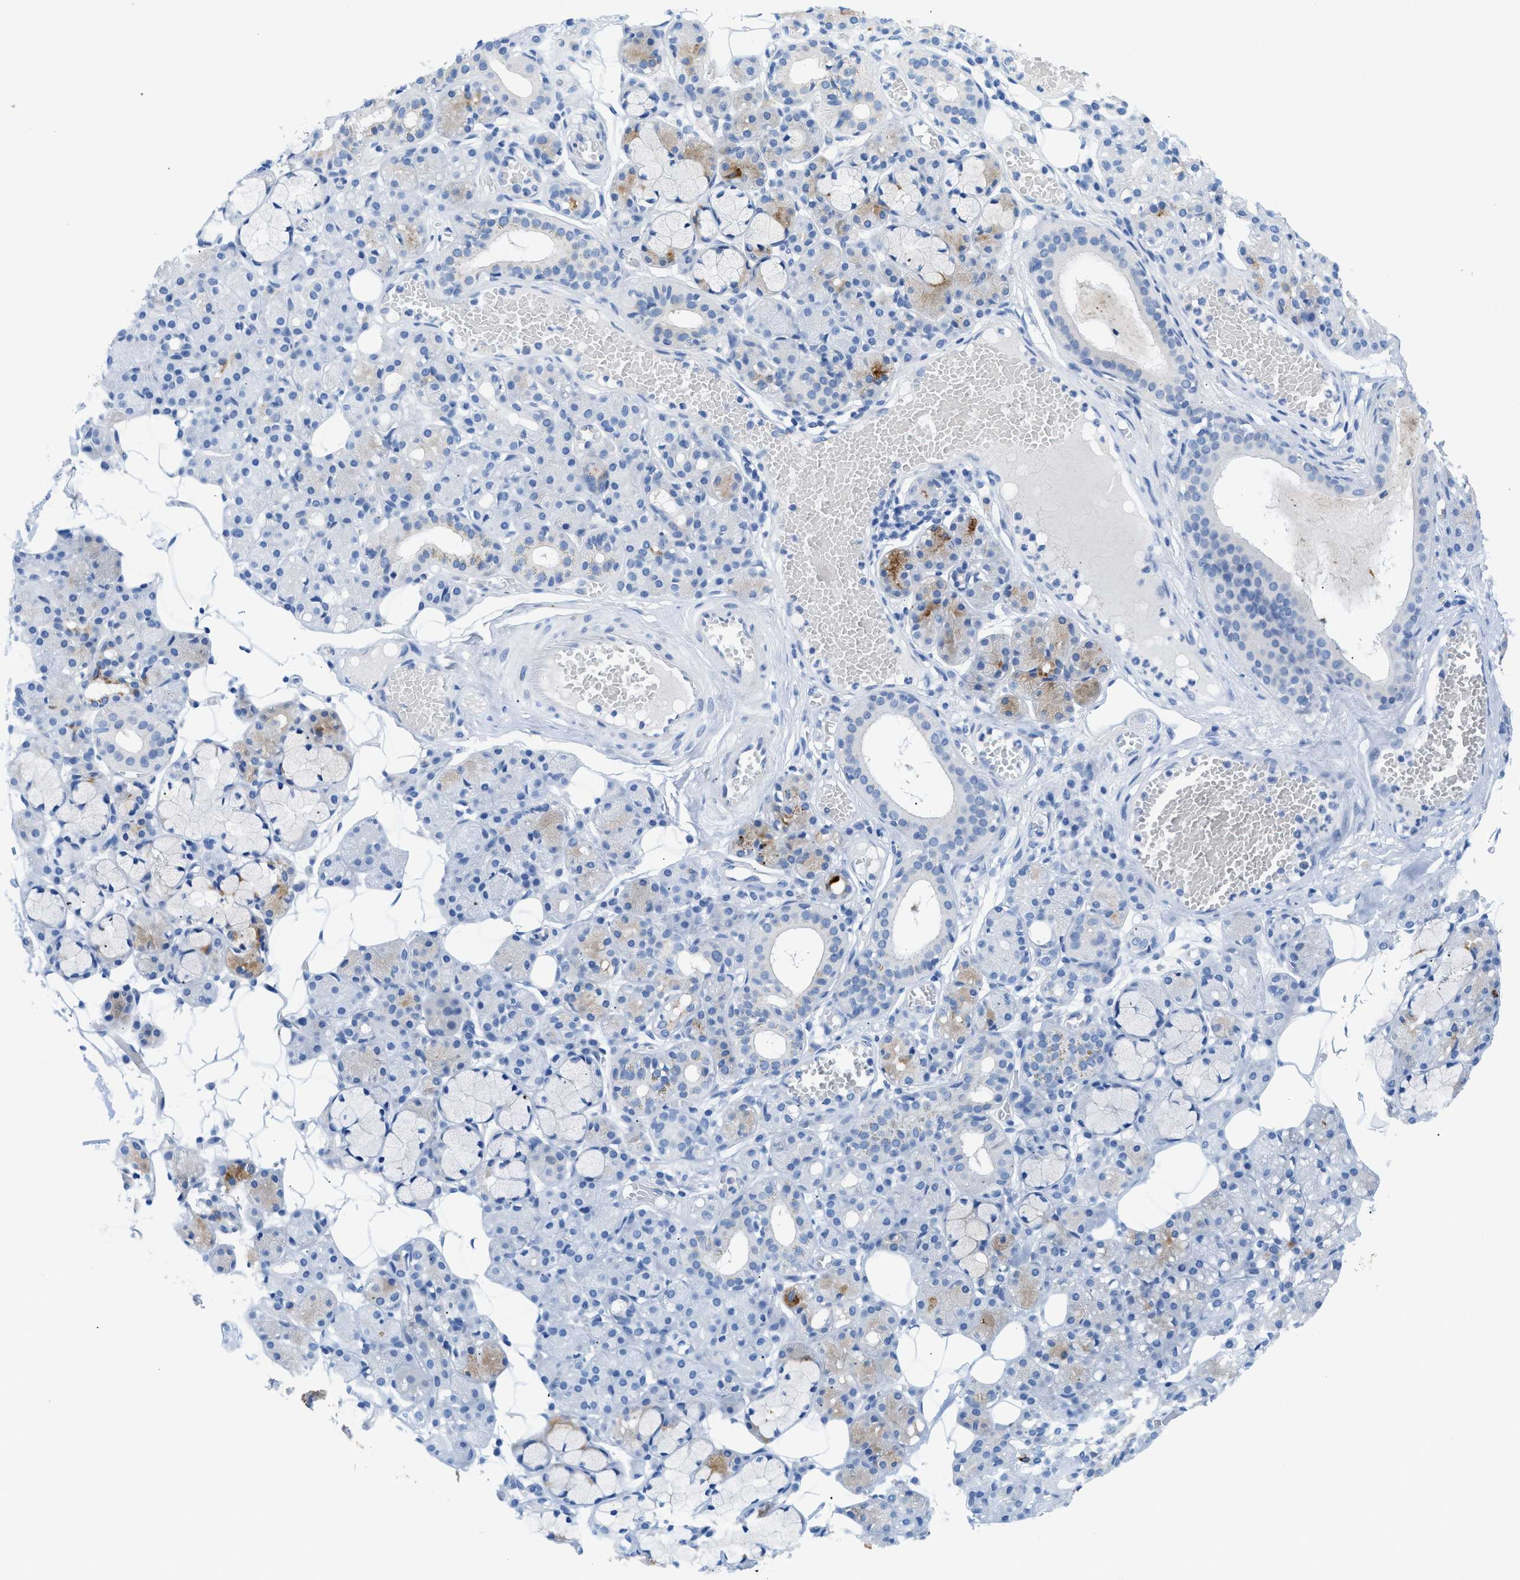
{"staining": {"intensity": "weak", "quantity": "25%-75%", "location": "cytoplasmic/membranous"}, "tissue": "salivary gland", "cell_type": "Glandular cells", "image_type": "normal", "snomed": [{"axis": "morphology", "description": "Normal tissue, NOS"}, {"axis": "topography", "description": "Salivary gland"}], "caption": "A histopathology image of human salivary gland stained for a protein demonstrates weak cytoplasmic/membranous brown staining in glandular cells.", "gene": "FDCSP", "patient": {"sex": "male", "age": 63}}